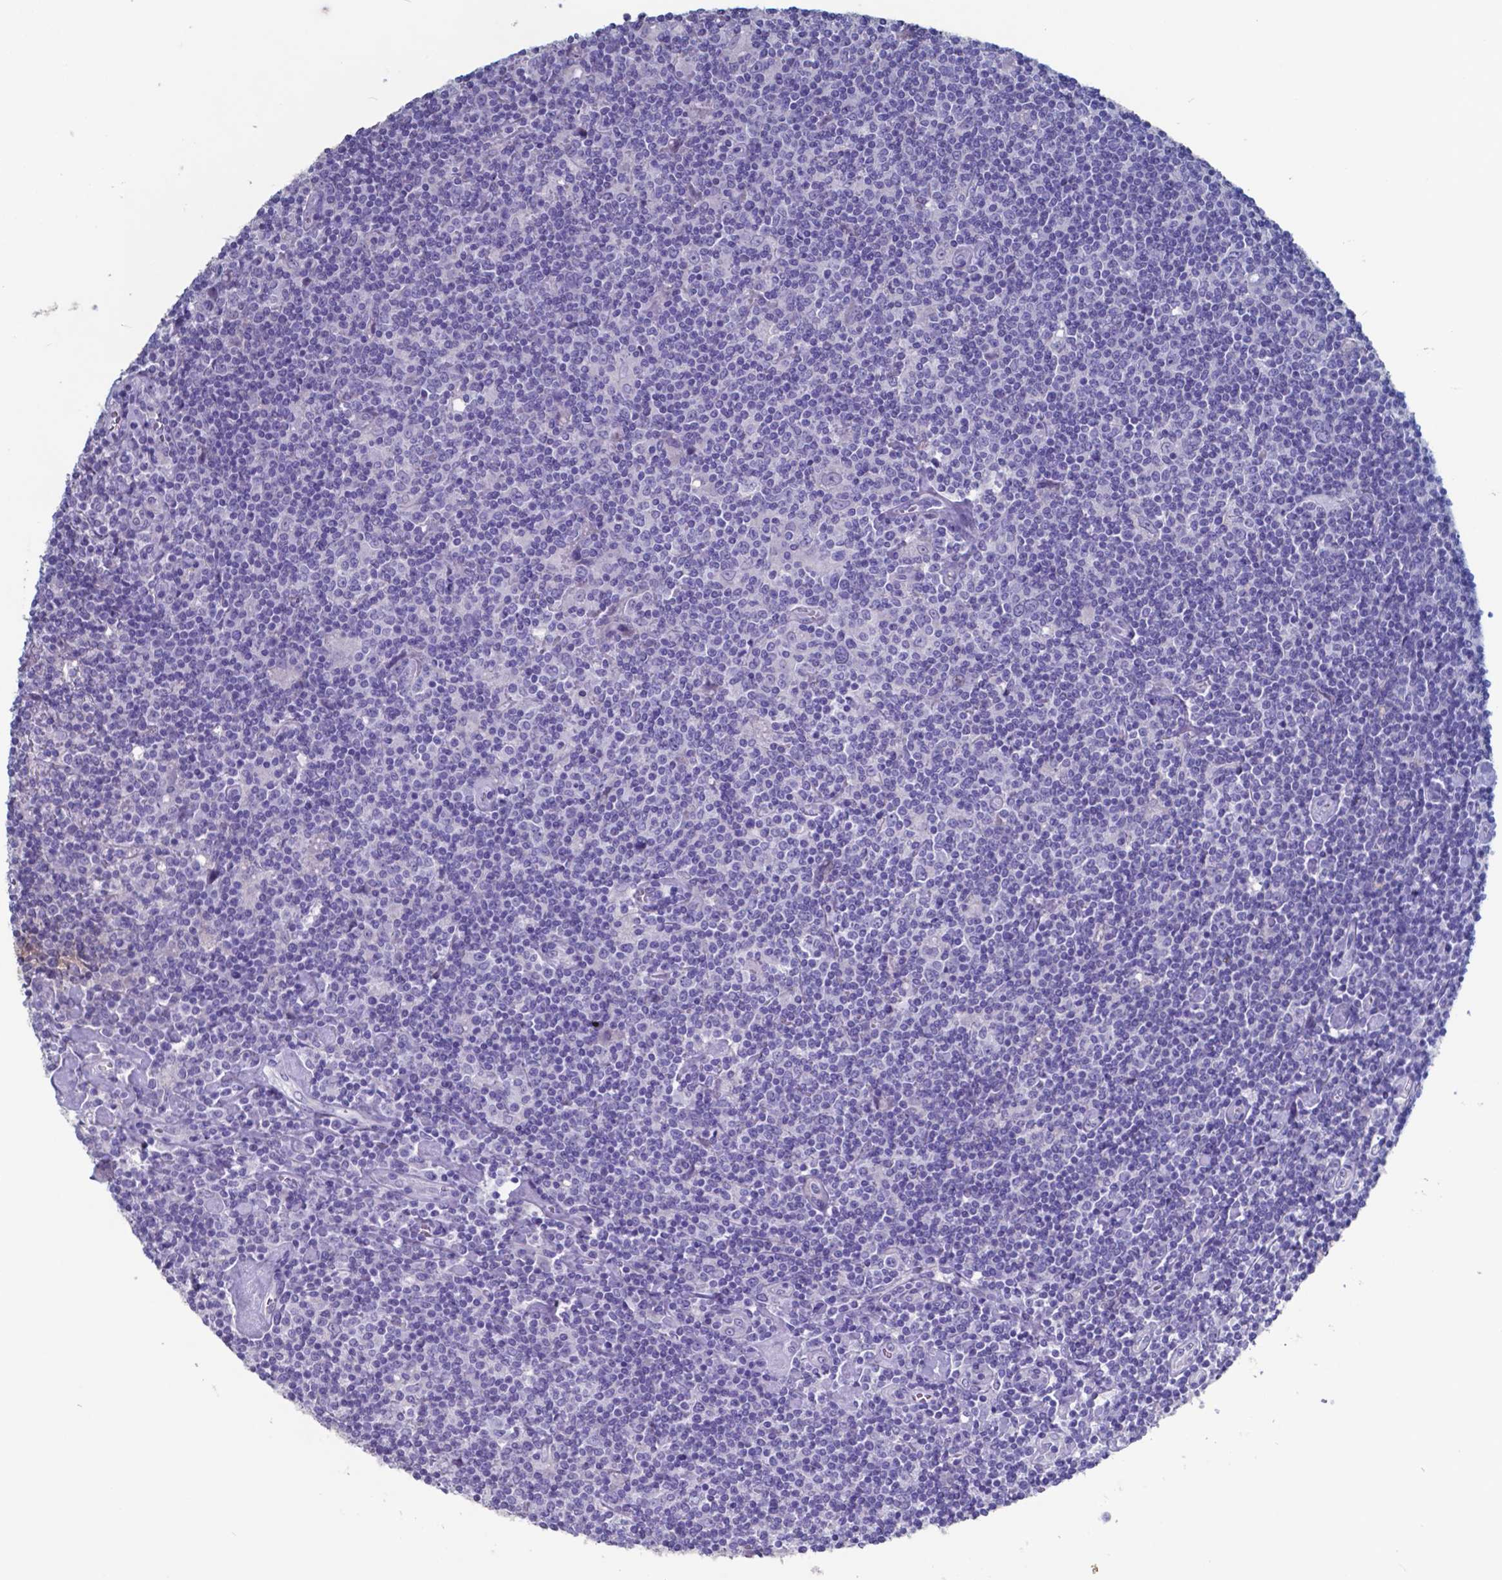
{"staining": {"intensity": "negative", "quantity": "none", "location": "none"}, "tissue": "lymphoma", "cell_type": "Tumor cells", "image_type": "cancer", "snomed": [{"axis": "morphology", "description": "Hodgkin's disease, NOS"}, {"axis": "topography", "description": "Lymph node"}], "caption": "This is an immunohistochemistry histopathology image of Hodgkin's disease. There is no positivity in tumor cells.", "gene": "TTR", "patient": {"sex": "male", "age": 40}}